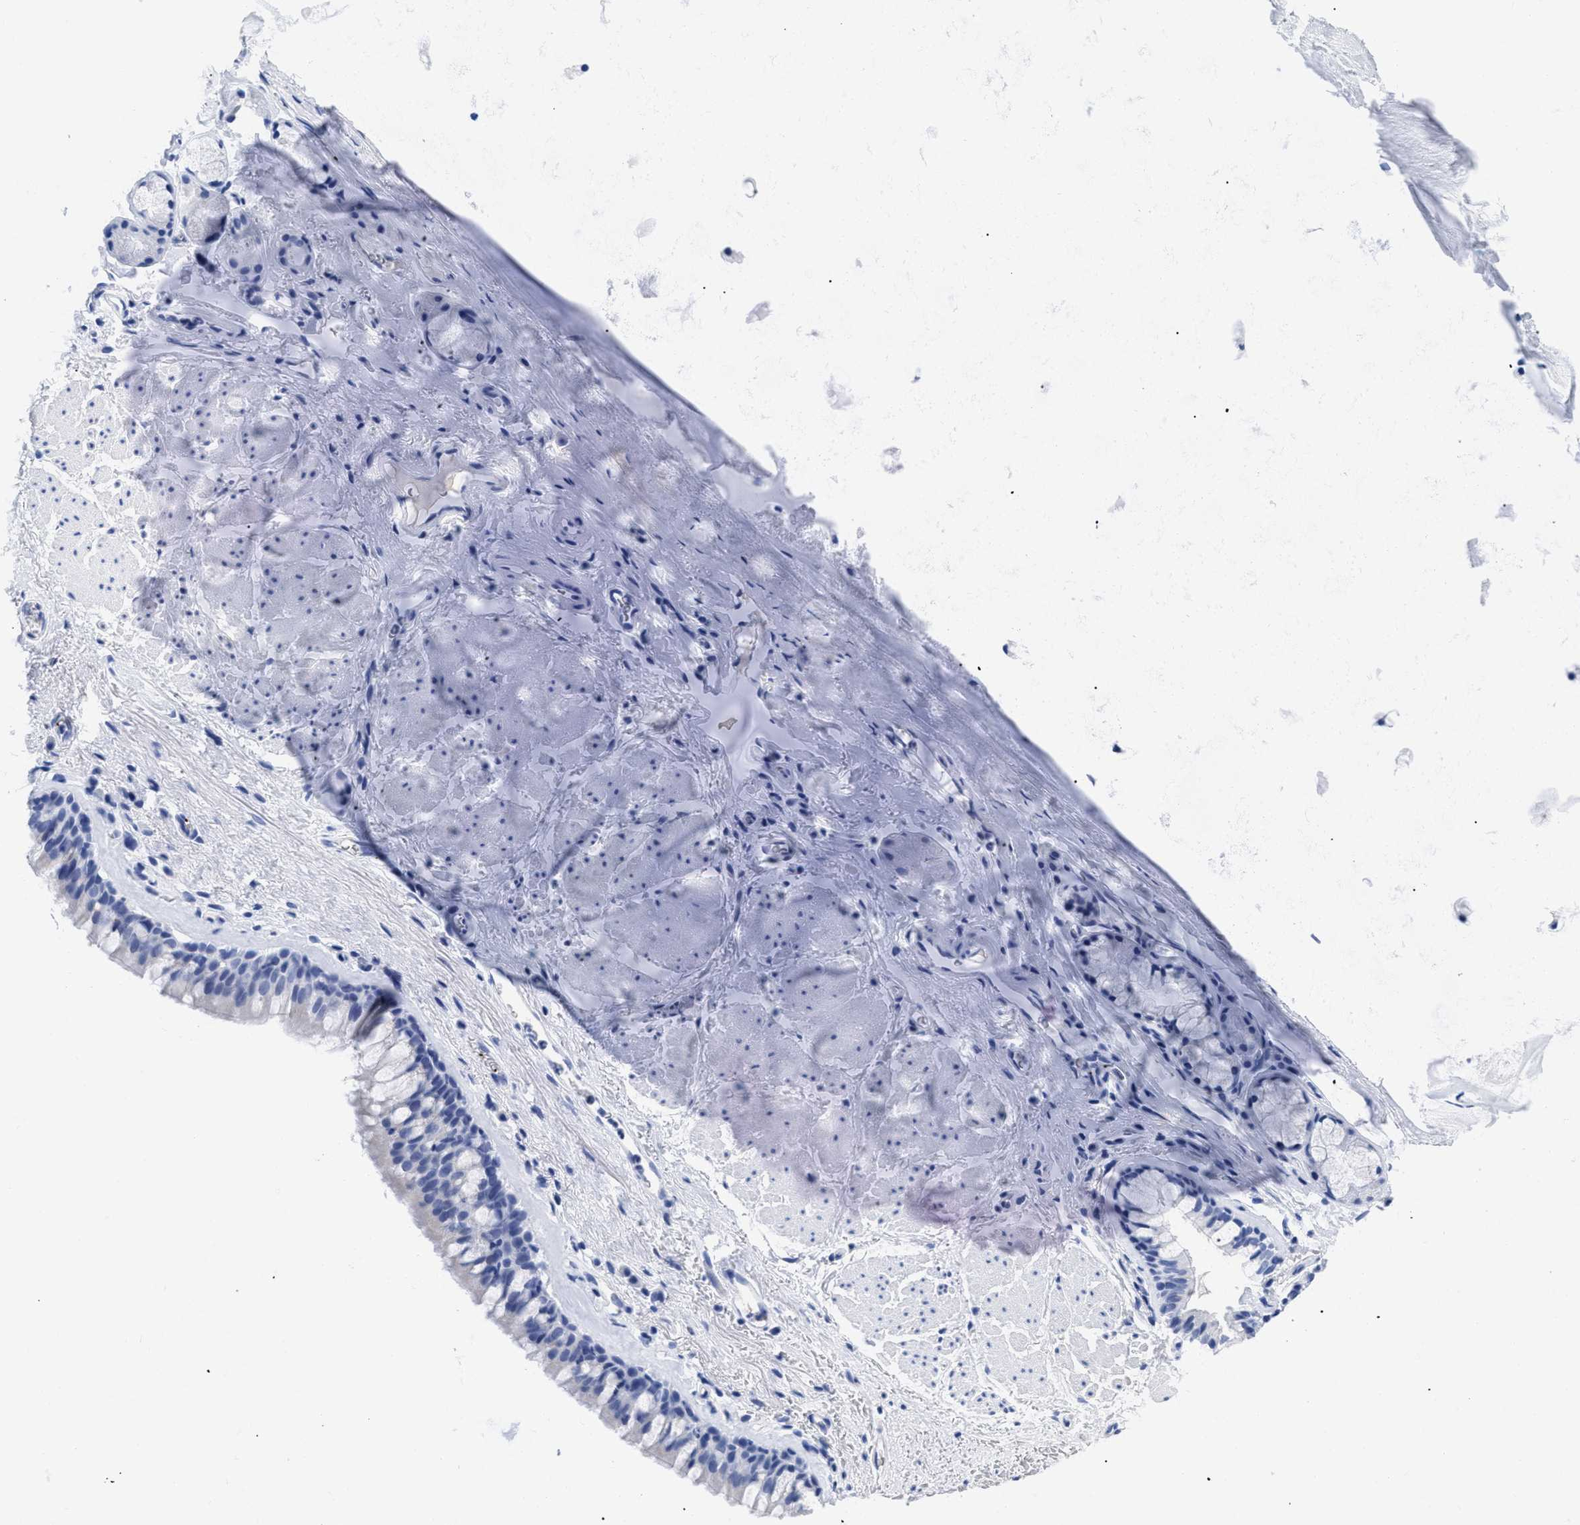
{"staining": {"intensity": "negative", "quantity": "none", "location": "none"}, "tissue": "bronchus", "cell_type": "Respiratory epithelial cells", "image_type": "normal", "snomed": [{"axis": "morphology", "description": "Normal tissue, NOS"}, {"axis": "topography", "description": "Cartilage tissue"}, {"axis": "topography", "description": "Bronchus"}], "caption": "Bronchus stained for a protein using immunohistochemistry (IHC) exhibits no positivity respiratory epithelial cells.", "gene": "TREML1", "patient": {"sex": "female", "age": 53}}